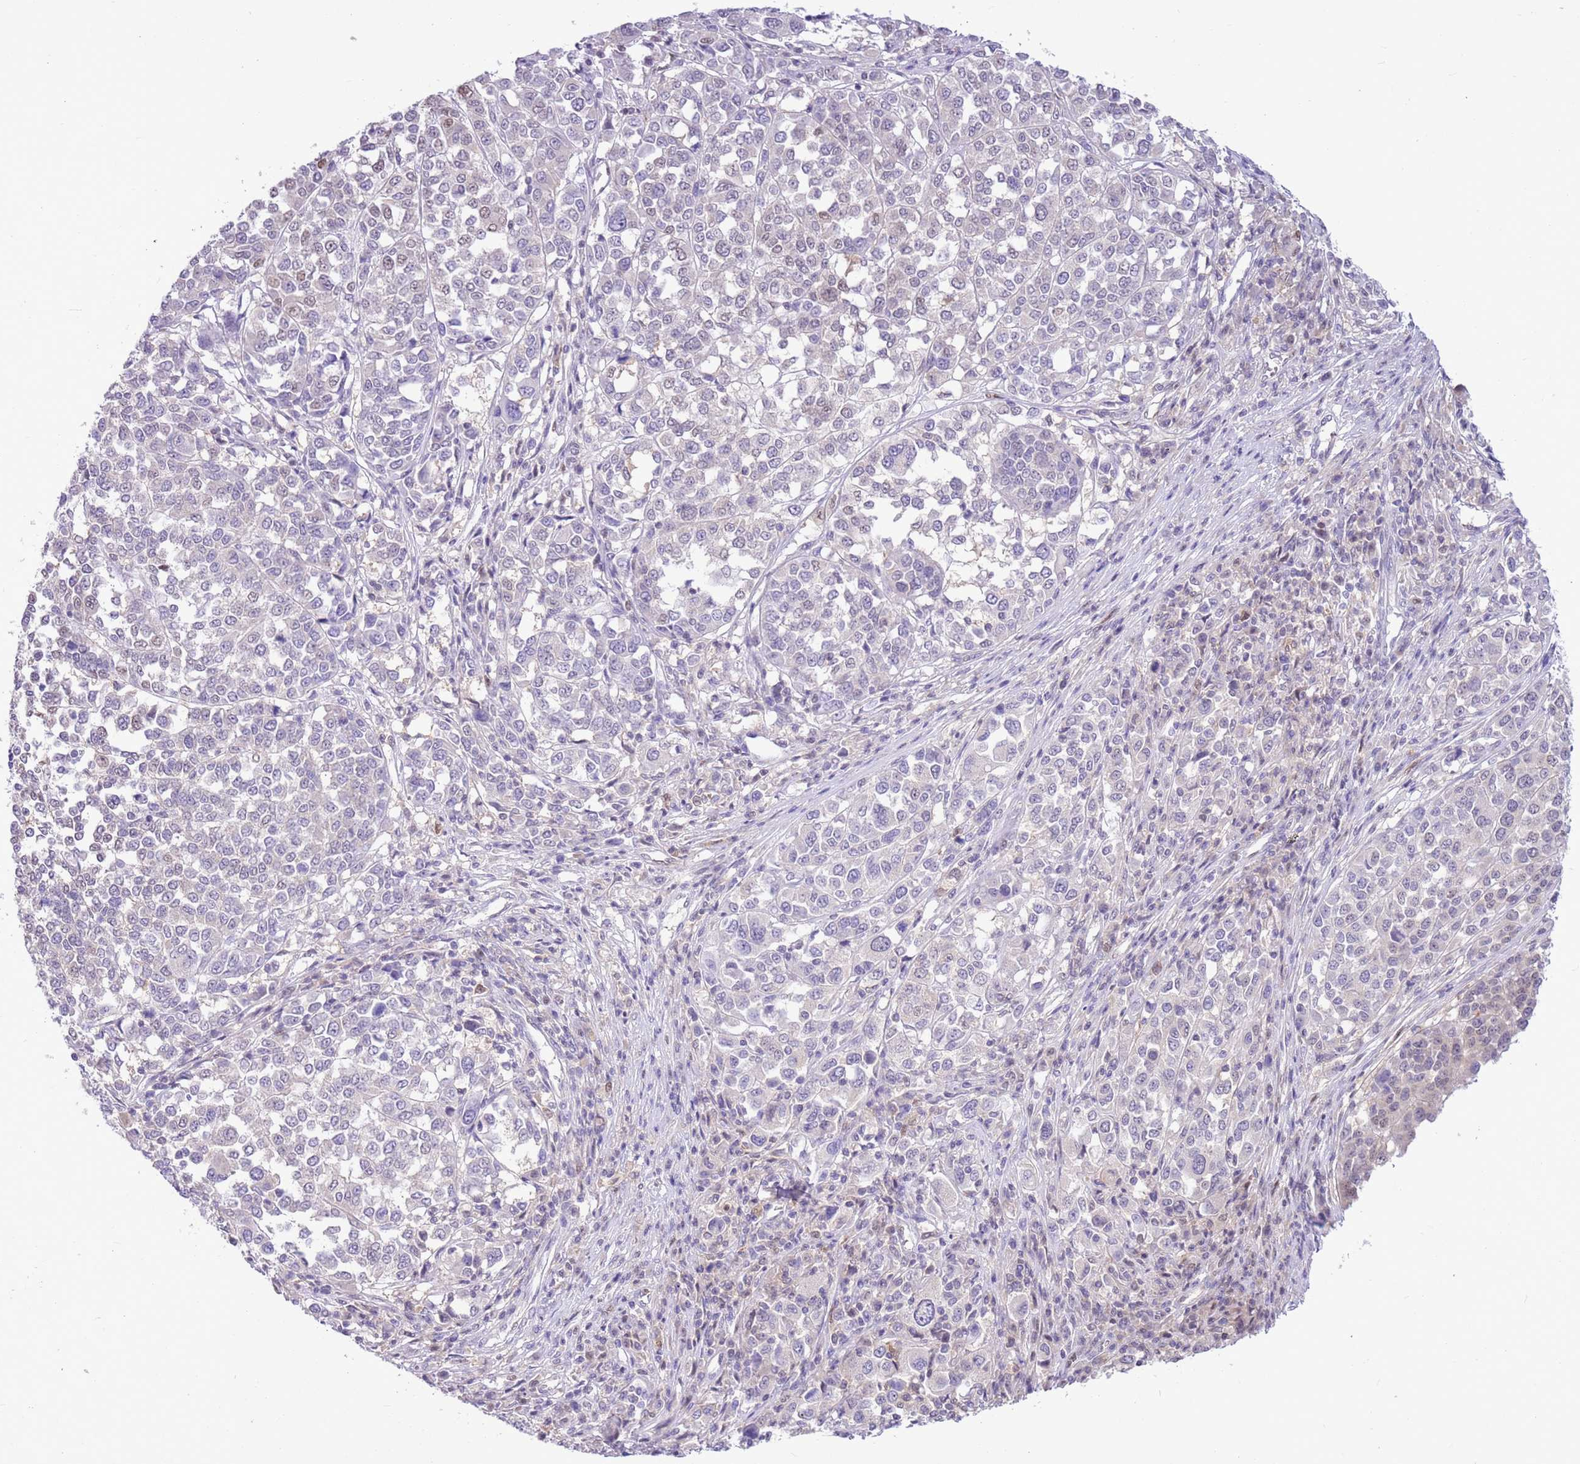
{"staining": {"intensity": "negative", "quantity": "none", "location": "none"}, "tissue": "melanoma", "cell_type": "Tumor cells", "image_type": "cancer", "snomed": [{"axis": "morphology", "description": "Malignant melanoma, Metastatic site"}, {"axis": "topography", "description": "Lymph node"}], "caption": "Immunohistochemical staining of malignant melanoma (metastatic site) demonstrates no significant positivity in tumor cells. The staining is performed using DAB brown chromogen with nuclei counter-stained in using hematoxylin.", "gene": "DDI2", "patient": {"sex": "male", "age": 44}}